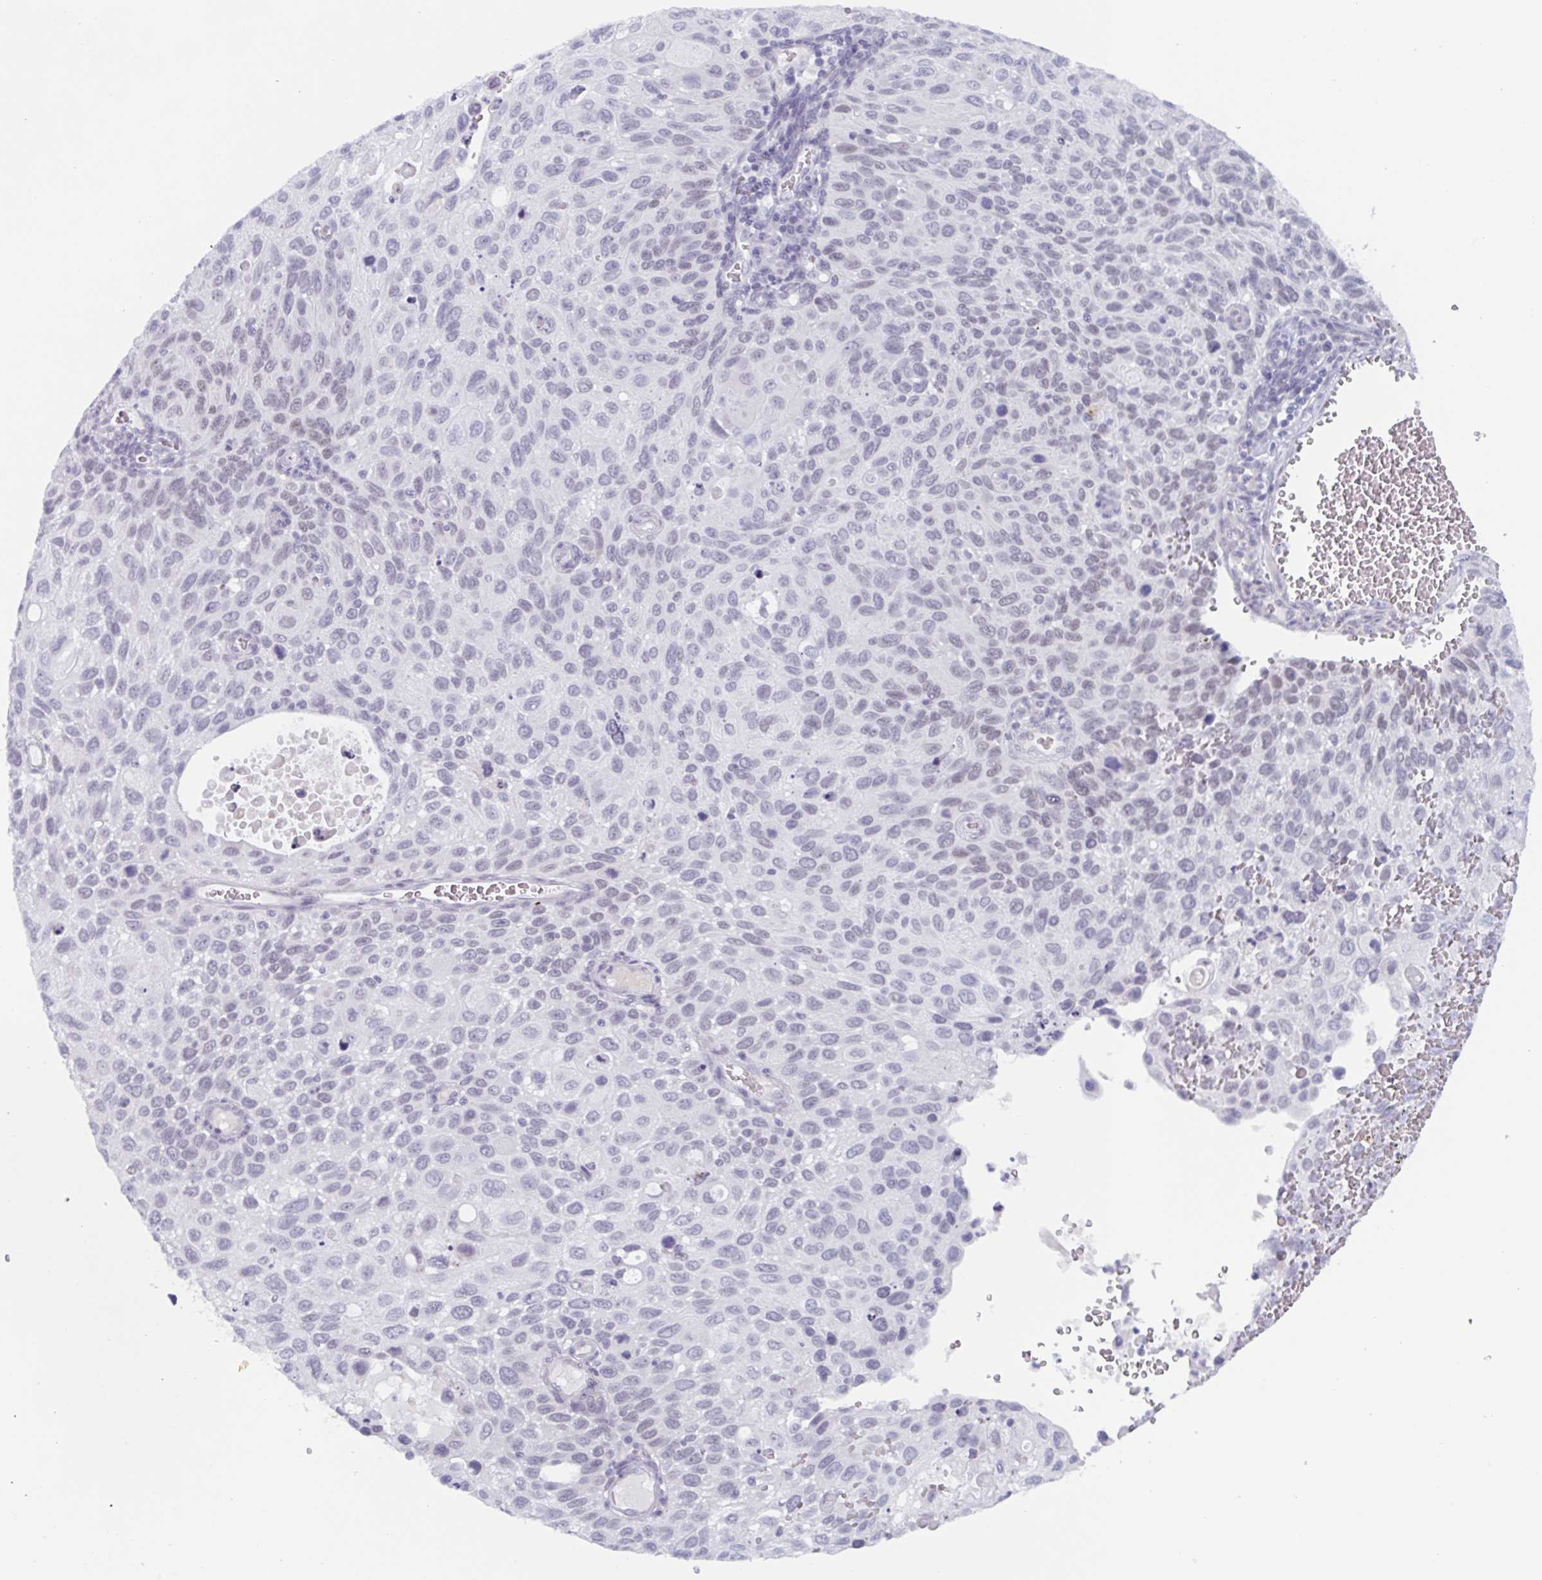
{"staining": {"intensity": "negative", "quantity": "none", "location": "none"}, "tissue": "cervical cancer", "cell_type": "Tumor cells", "image_type": "cancer", "snomed": [{"axis": "morphology", "description": "Squamous cell carcinoma, NOS"}, {"axis": "topography", "description": "Cervix"}], "caption": "Cervical squamous cell carcinoma was stained to show a protein in brown. There is no significant expression in tumor cells. (Stains: DAB (3,3'-diaminobenzidine) immunohistochemistry with hematoxylin counter stain, Microscopy: brightfield microscopy at high magnification).", "gene": "ZFP64", "patient": {"sex": "female", "age": 70}}